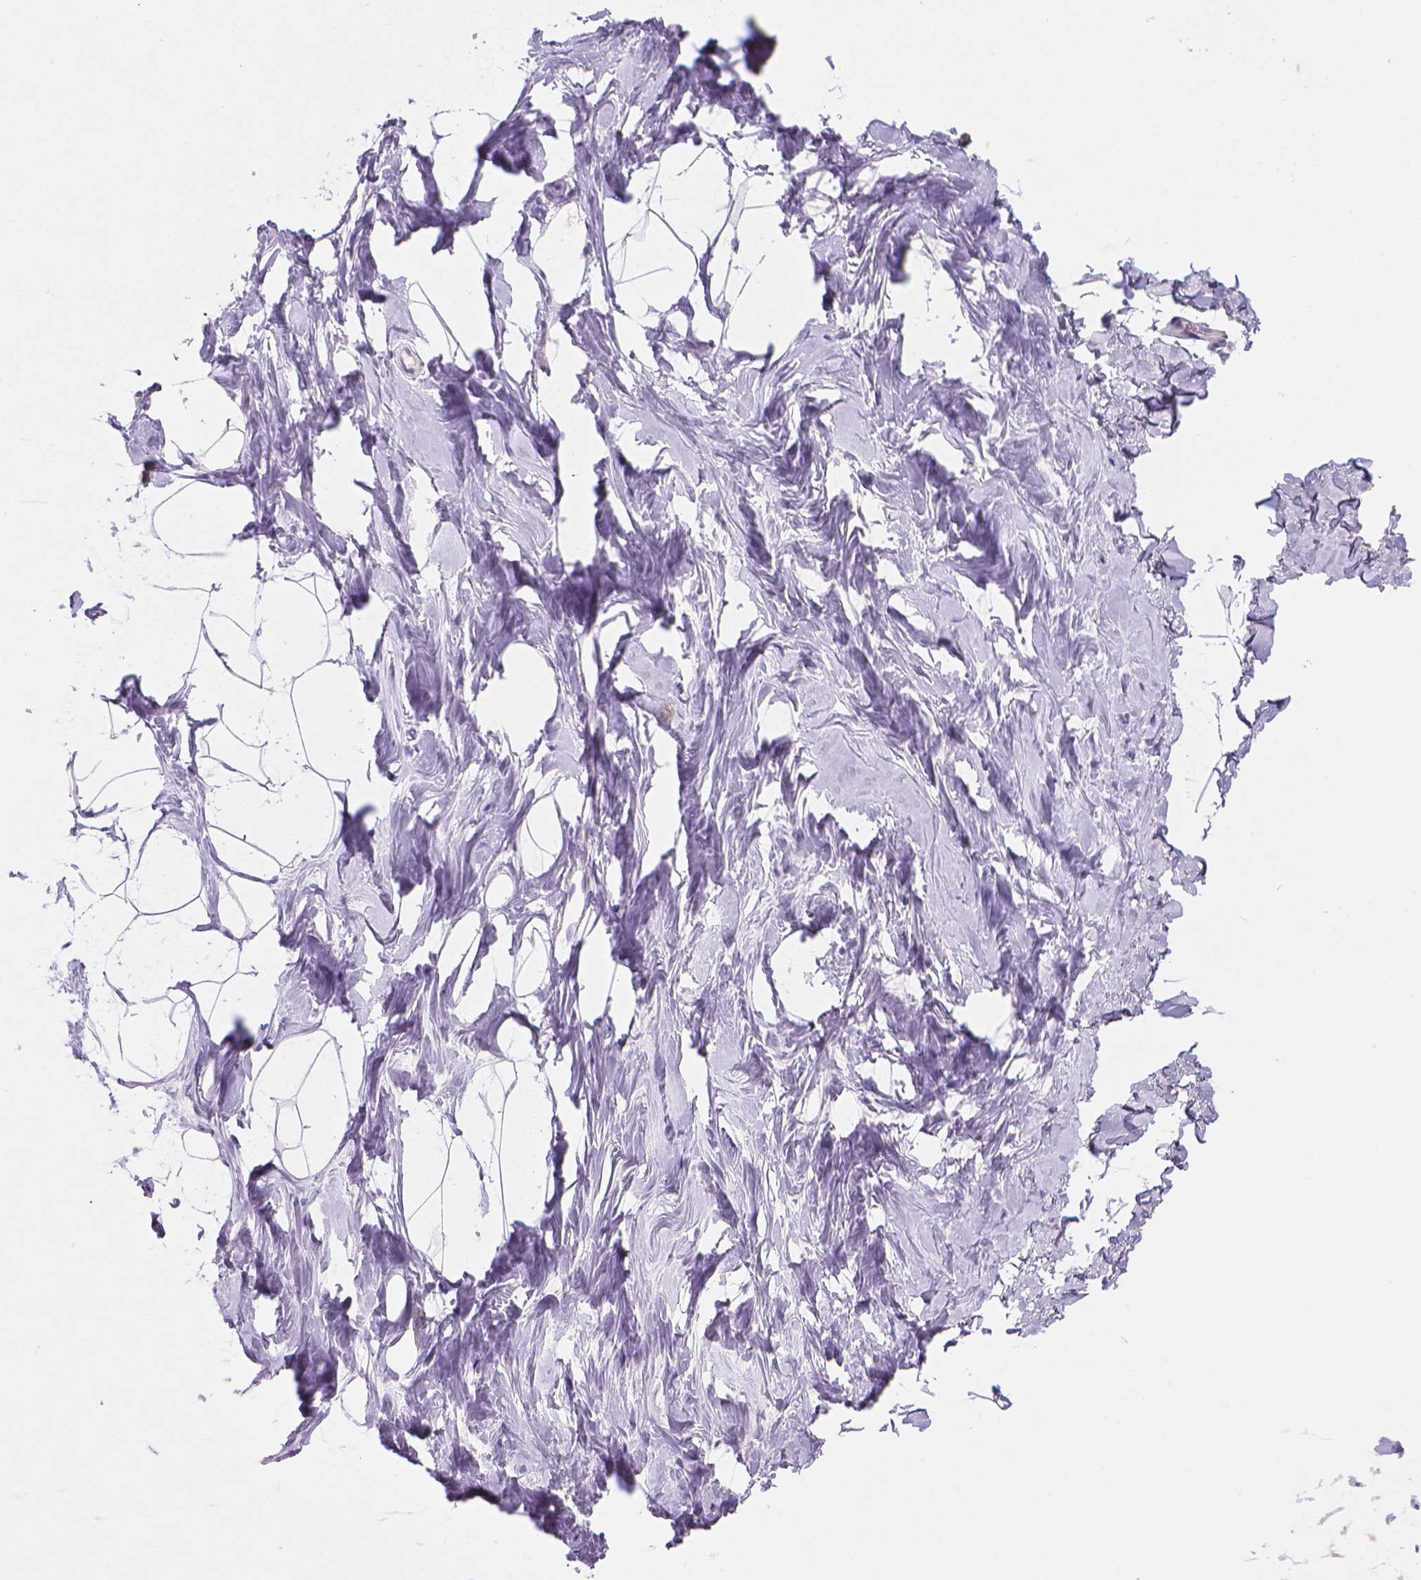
{"staining": {"intensity": "negative", "quantity": "none", "location": "none"}, "tissue": "breast", "cell_type": "Adipocytes", "image_type": "normal", "snomed": [{"axis": "morphology", "description": "Normal tissue, NOS"}, {"axis": "topography", "description": "Breast"}], "caption": "IHC histopathology image of unremarkable breast stained for a protein (brown), which shows no staining in adipocytes.", "gene": "TNNI2", "patient": {"sex": "female", "age": 32}}